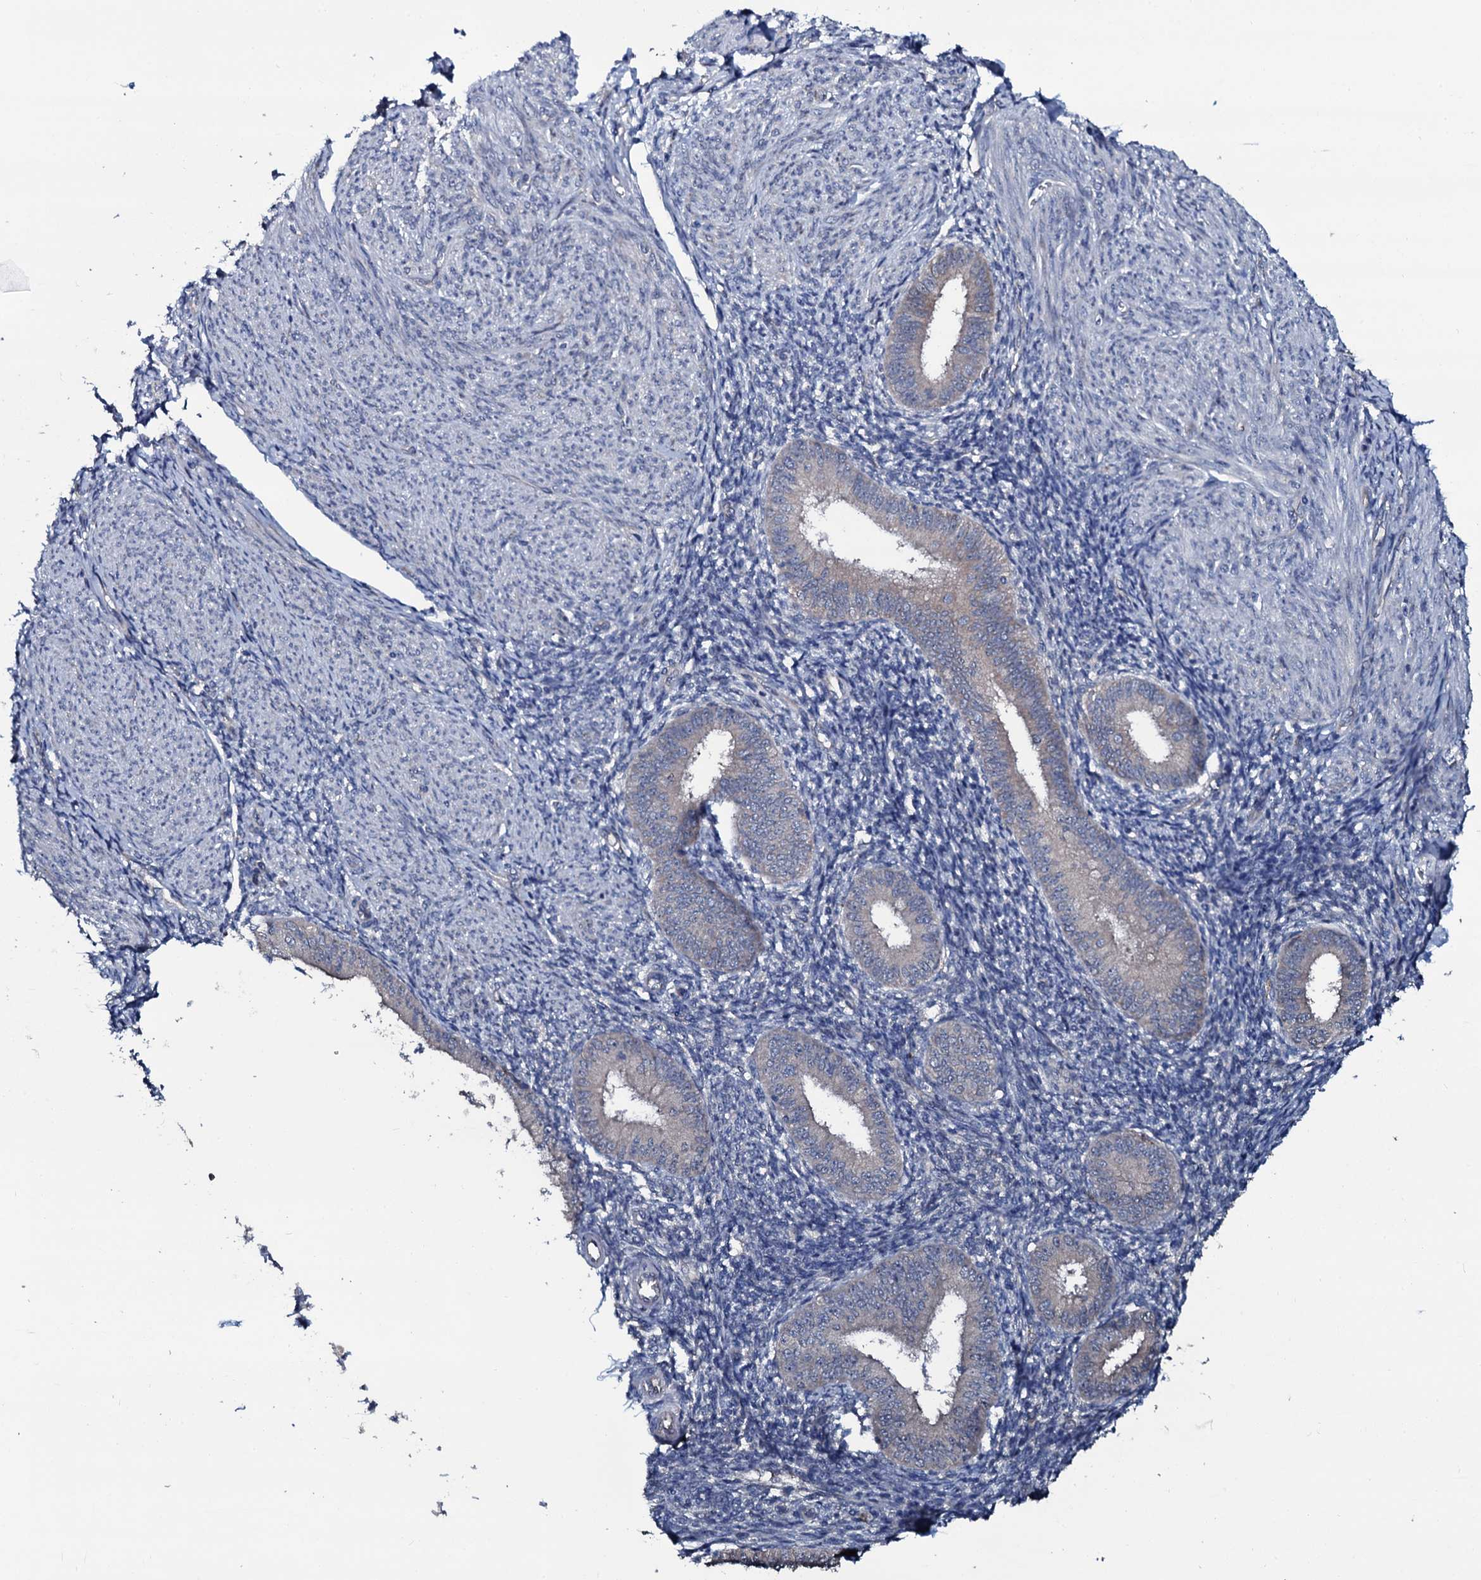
{"staining": {"intensity": "negative", "quantity": "none", "location": "none"}, "tissue": "endometrium", "cell_type": "Cells in endometrial stroma", "image_type": "normal", "snomed": [{"axis": "morphology", "description": "Normal tissue, NOS"}, {"axis": "topography", "description": "Uterus"}, {"axis": "topography", "description": "Endometrium"}], "caption": "IHC image of unremarkable endometrium: human endometrium stained with DAB (3,3'-diaminobenzidine) exhibits no significant protein positivity in cells in endometrial stroma. (DAB IHC, high magnification).", "gene": "IL12B", "patient": {"sex": "female", "age": 48}}